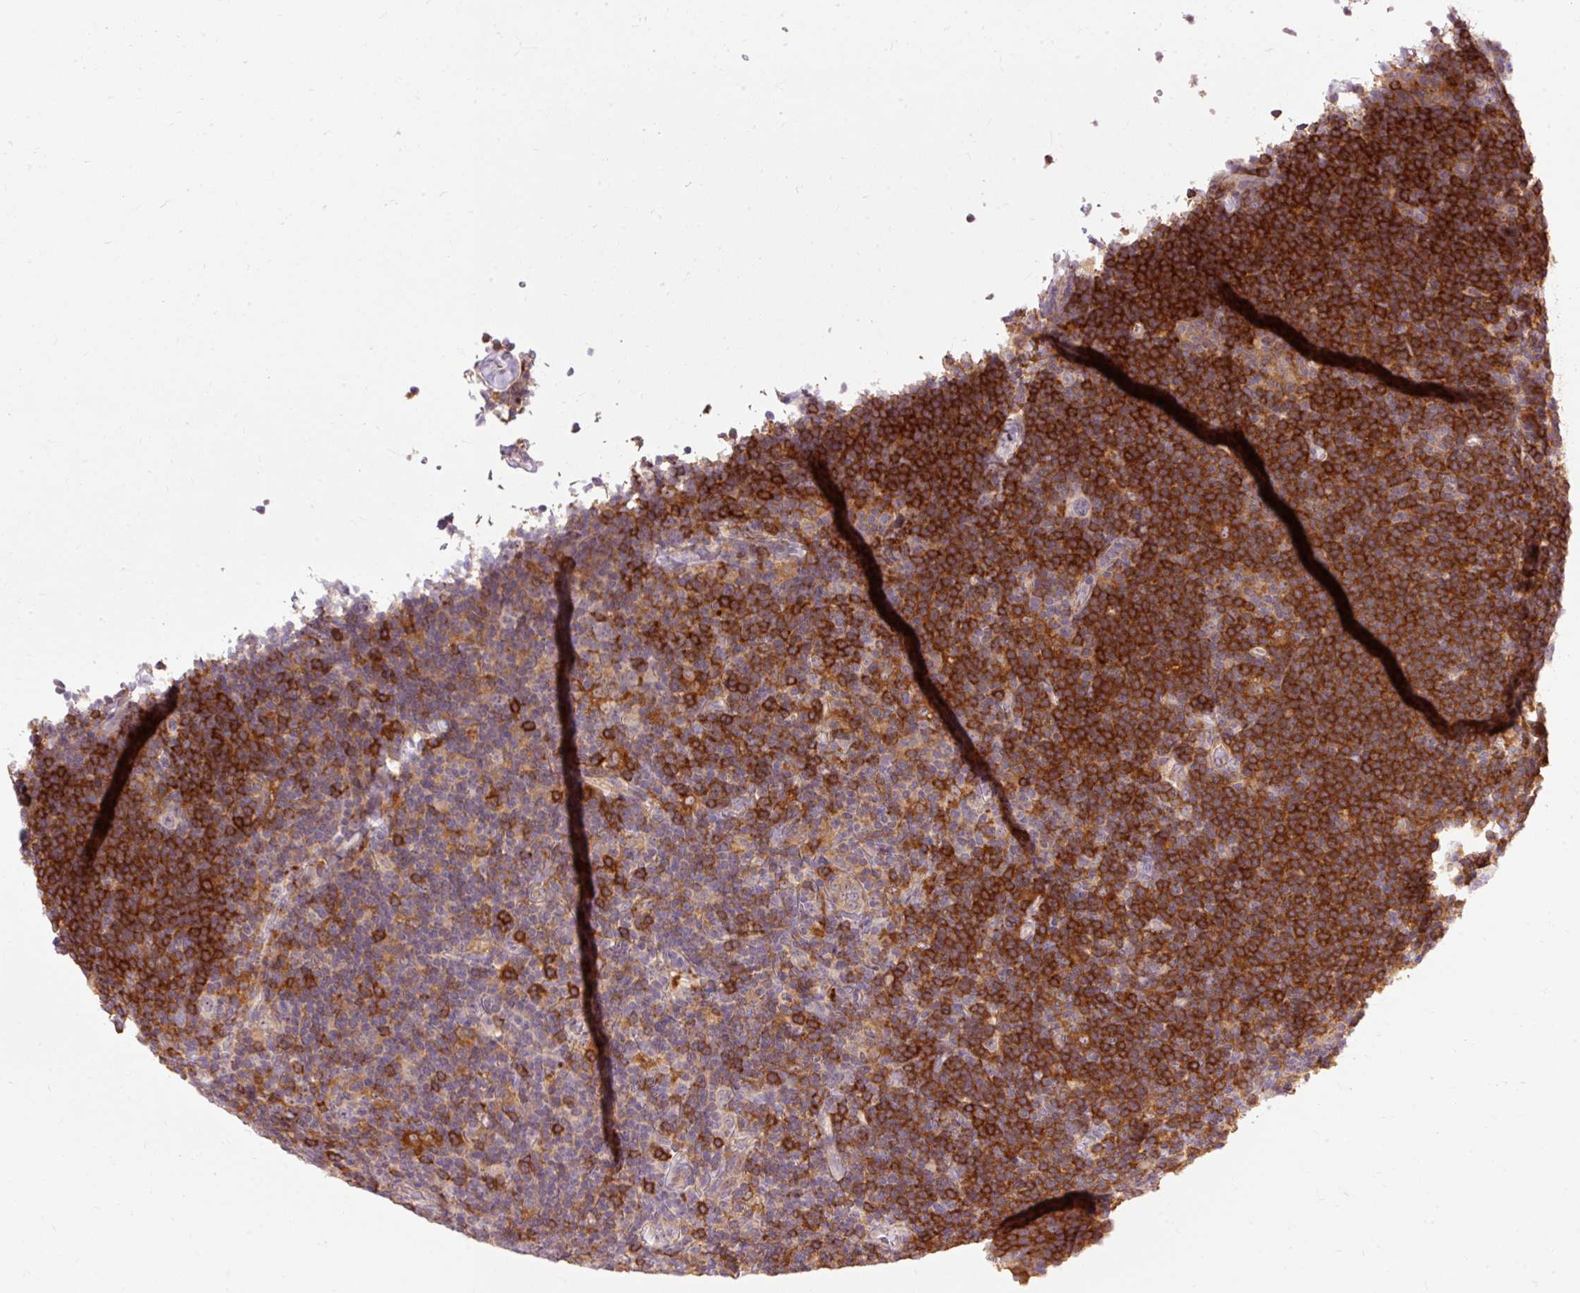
{"staining": {"intensity": "negative", "quantity": "none", "location": "none"}, "tissue": "lymphoma", "cell_type": "Tumor cells", "image_type": "cancer", "snomed": [{"axis": "morphology", "description": "Hodgkin's disease, NOS"}, {"axis": "topography", "description": "Lymph node"}], "caption": "Tumor cells are negative for protein expression in human Hodgkin's disease.", "gene": "CEBPZ", "patient": {"sex": "female", "age": 57}}